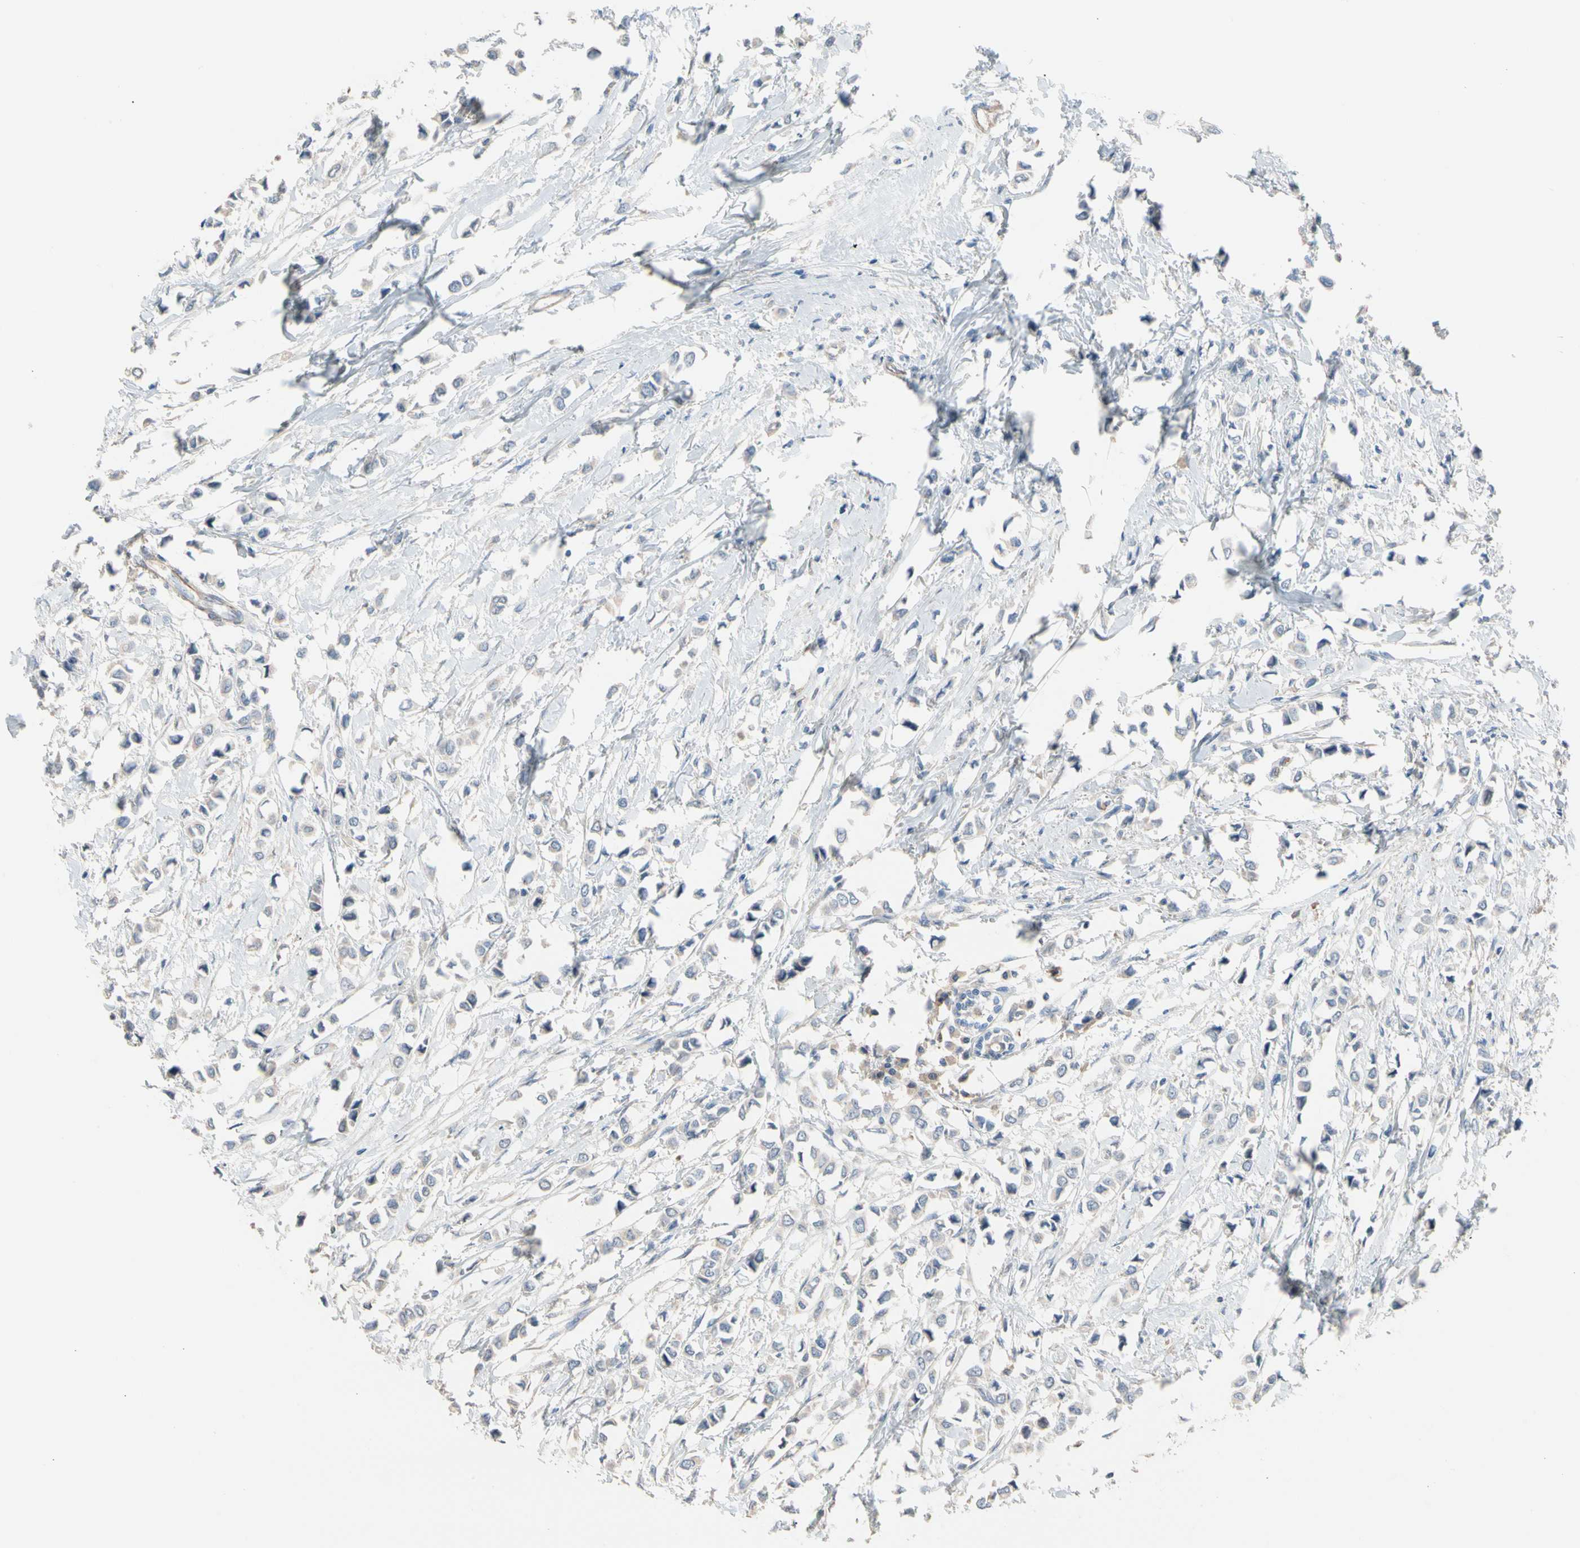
{"staining": {"intensity": "negative", "quantity": "none", "location": "none"}, "tissue": "breast cancer", "cell_type": "Tumor cells", "image_type": "cancer", "snomed": [{"axis": "morphology", "description": "Lobular carcinoma"}, {"axis": "topography", "description": "Breast"}], "caption": "This histopathology image is of breast lobular carcinoma stained with immunohistochemistry to label a protein in brown with the nuclei are counter-stained blue. There is no expression in tumor cells.", "gene": "BBOX1", "patient": {"sex": "female", "age": 51}}